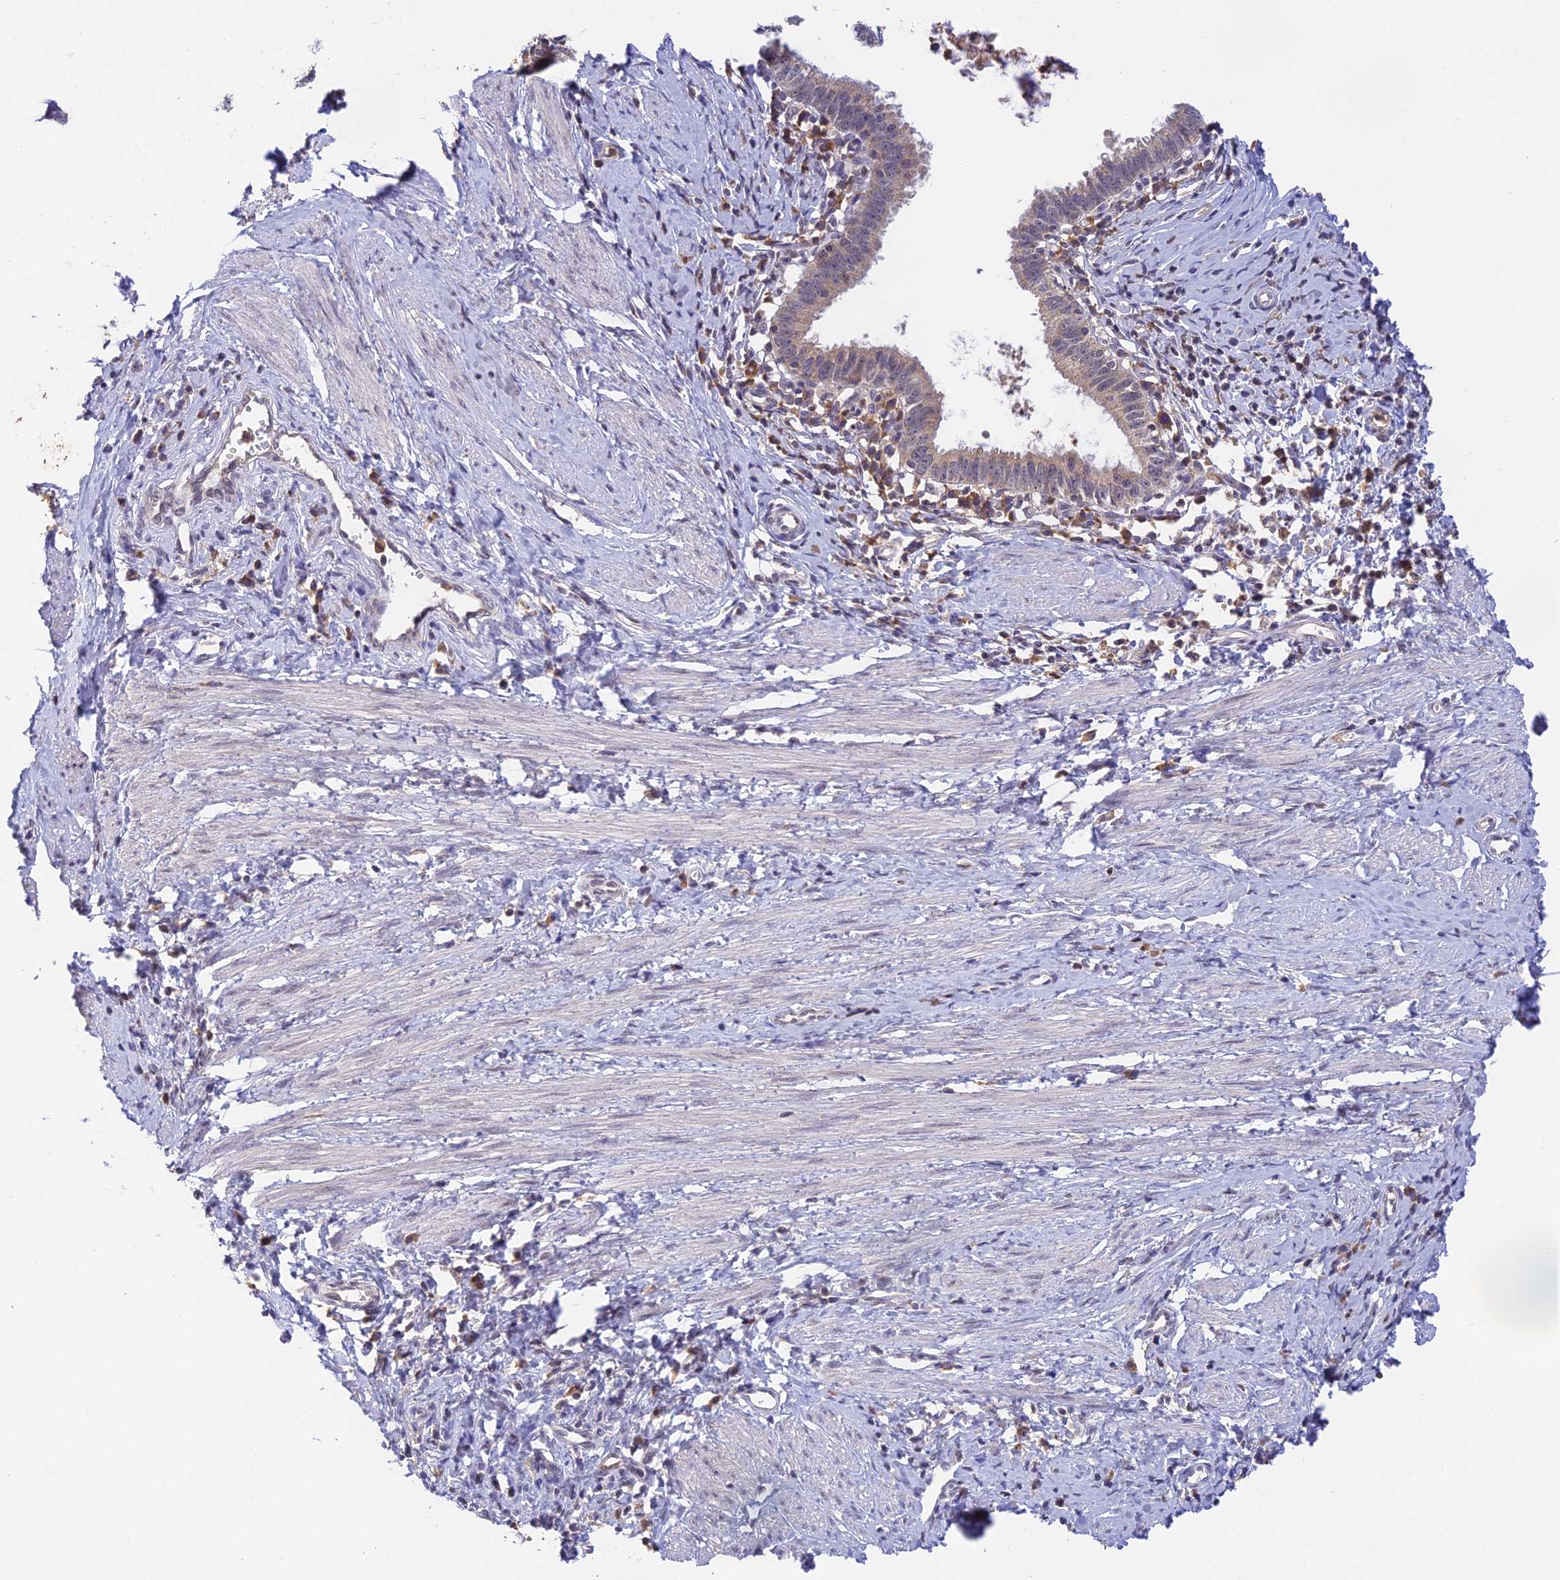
{"staining": {"intensity": "negative", "quantity": "none", "location": "none"}, "tissue": "cervical cancer", "cell_type": "Tumor cells", "image_type": "cancer", "snomed": [{"axis": "morphology", "description": "Adenocarcinoma, NOS"}, {"axis": "topography", "description": "Cervix"}], "caption": "An immunohistochemistry histopathology image of cervical adenocarcinoma is shown. There is no staining in tumor cells of cervical adenocarcinoma.", "gene": "PEX16", "patient": {"sex": "female", "age": 36}}